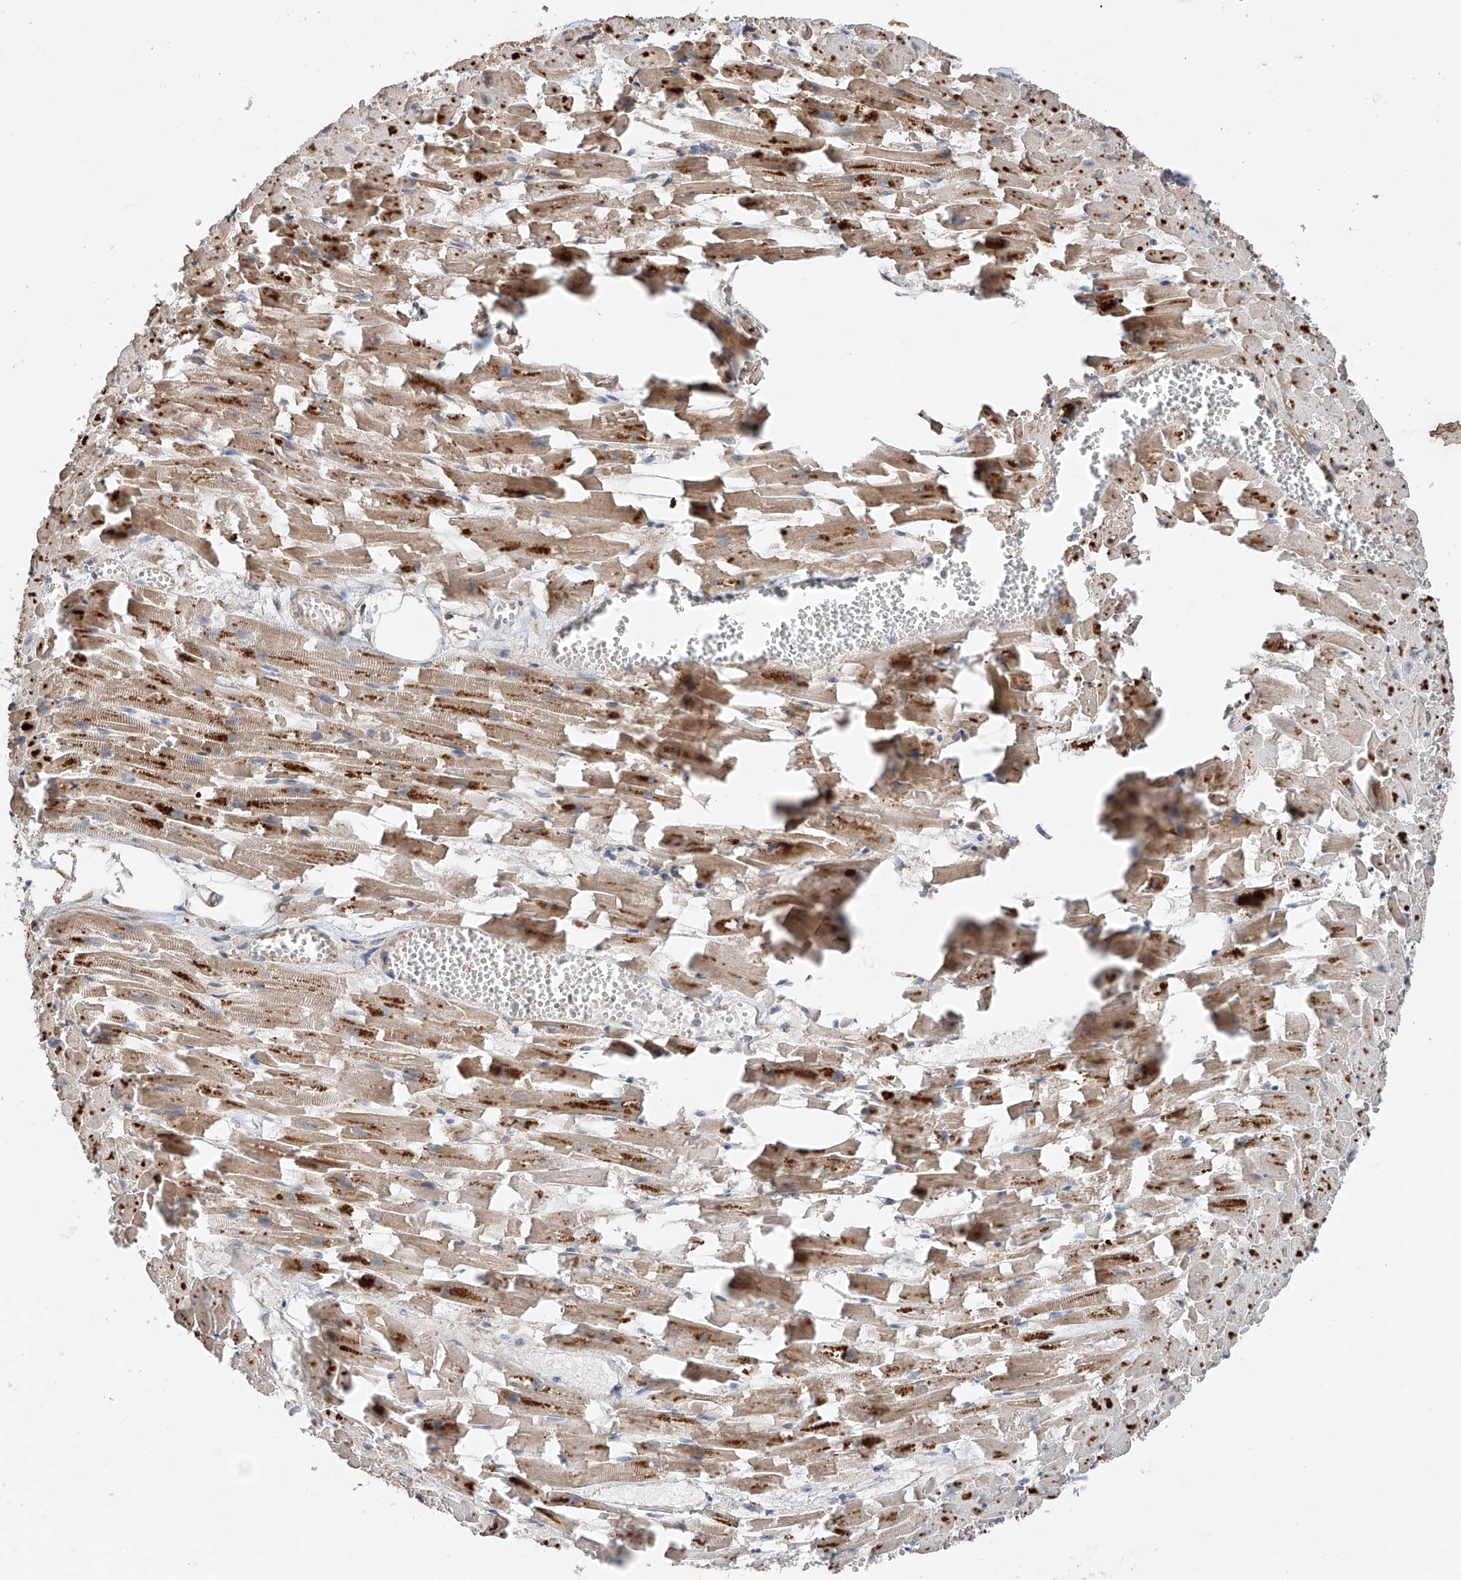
{"staining": {"intensity": "moderate", "quantity": ">75%", "location": "cytoplasmic/membranous"}, "tissue": "heart muscle", "cell_type": "Cardiomyocytes", "image_type": "normal", "snomed": [{"axis": "morphology", "description": "Normal tissue, NOS"}, {"axis": "topography", "description": "Heart"}], "caption": "Immunohistochemical staining of normal heart muscle displays moderate cytoplasmic/membranous protein positivity in approximately >75% of cardiomyocytes. The staining is performed using DAB brown chromogen to label protein expression. The nuclei are counter-stained blue using hematoxylin.", "gene": "AP4B1", "patient": {"sex": "female", "age": 64}}